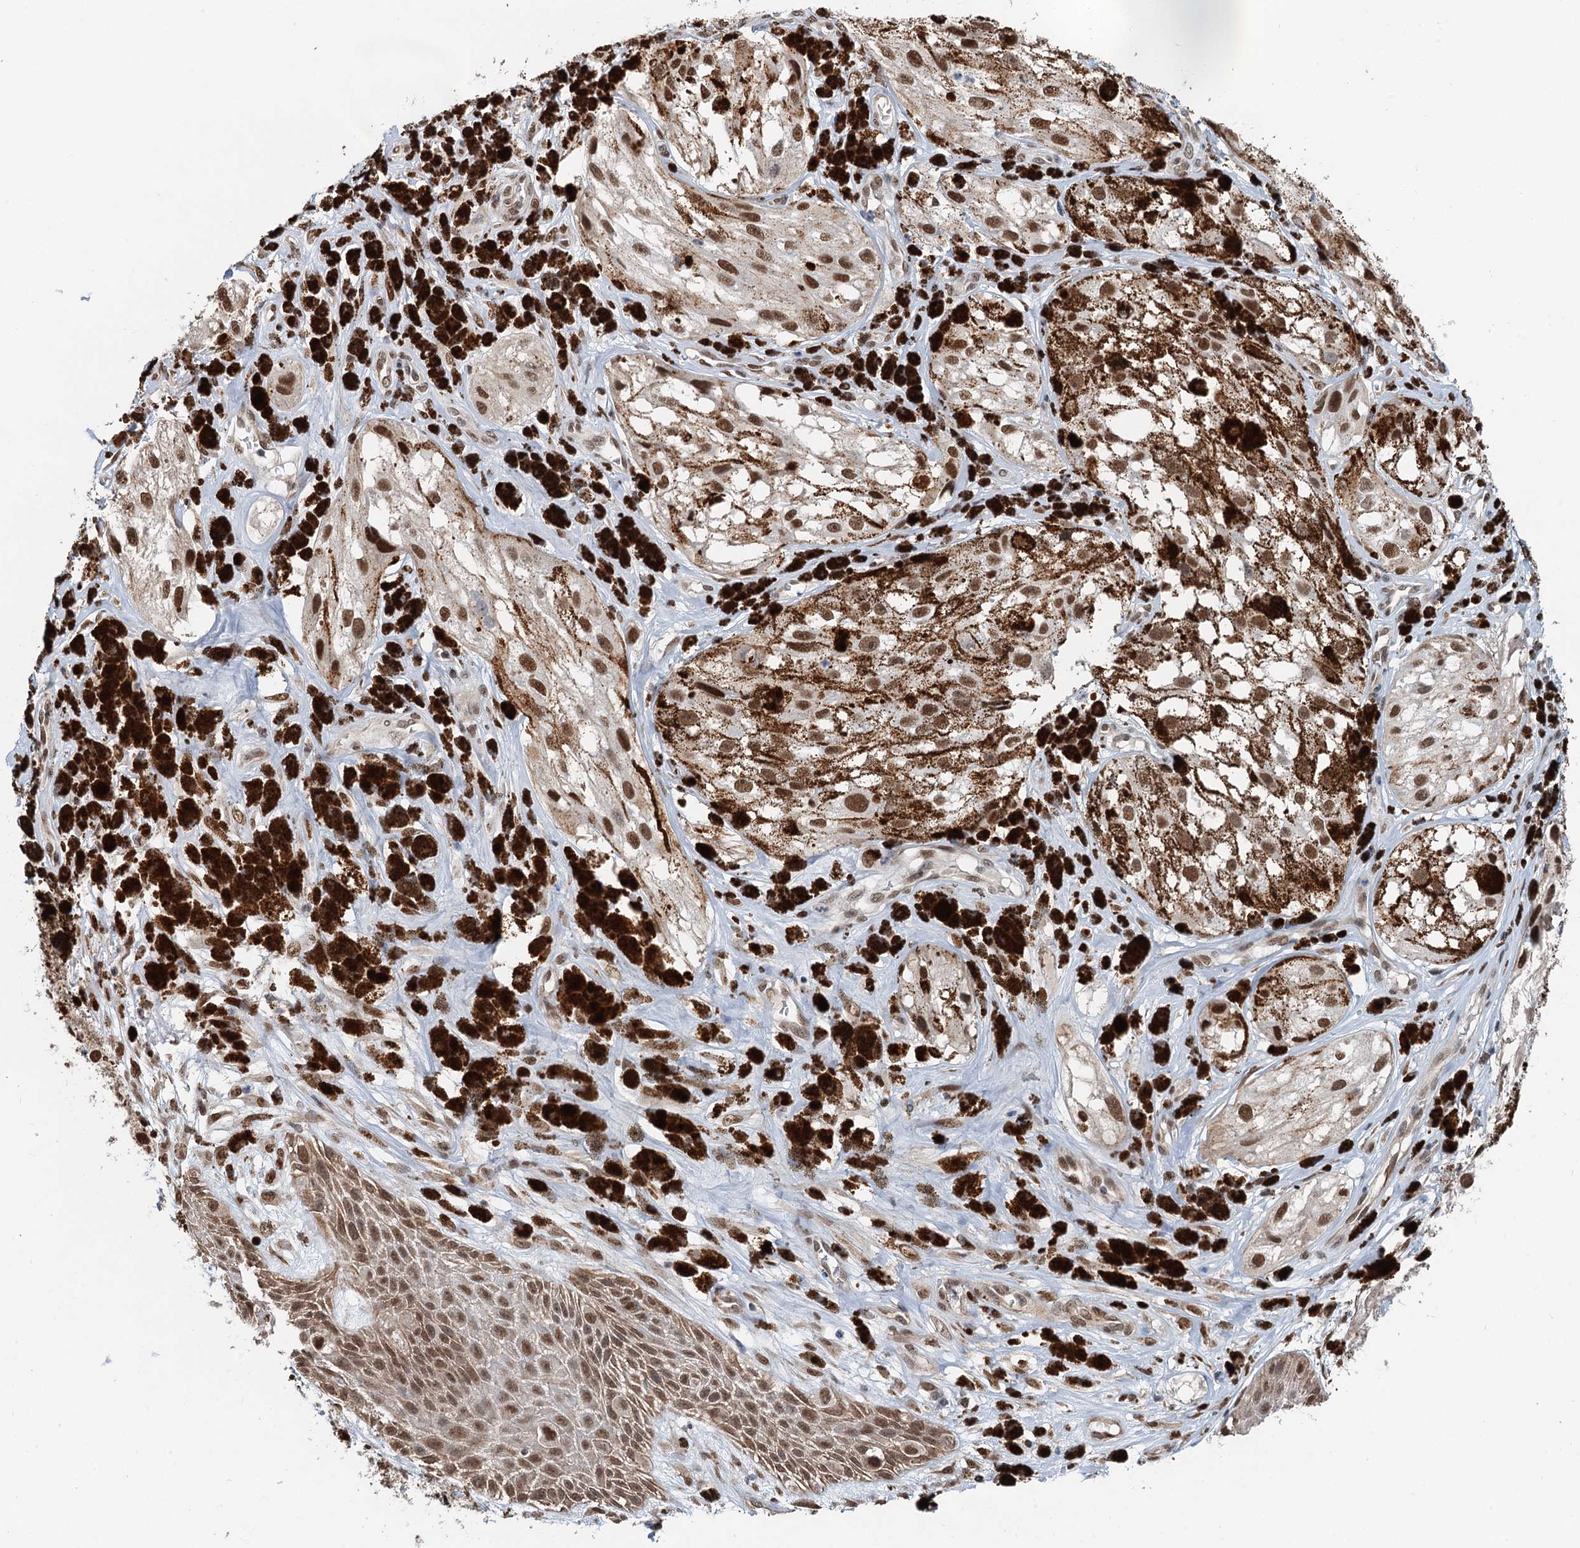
{"staining": {"intensity": "moderate", "quantity": ">75%", "location": "nuclear"}, "tissue": "melanoma", "cell_type": "Tumor cells", "image_type": "cancer", "snomed": [{"axis": "morphology", "description": "Malignant melanoma, NOS"}, {"axis": "topography", "description": "Skin"}], "caption": "Moderate nuclear positivity for a protein is seen in about >75% of tumor cells of melanoma using immunohistochemistry.", "gene": "CFDP1", "patient": {"sex": "male", "age": 88}}